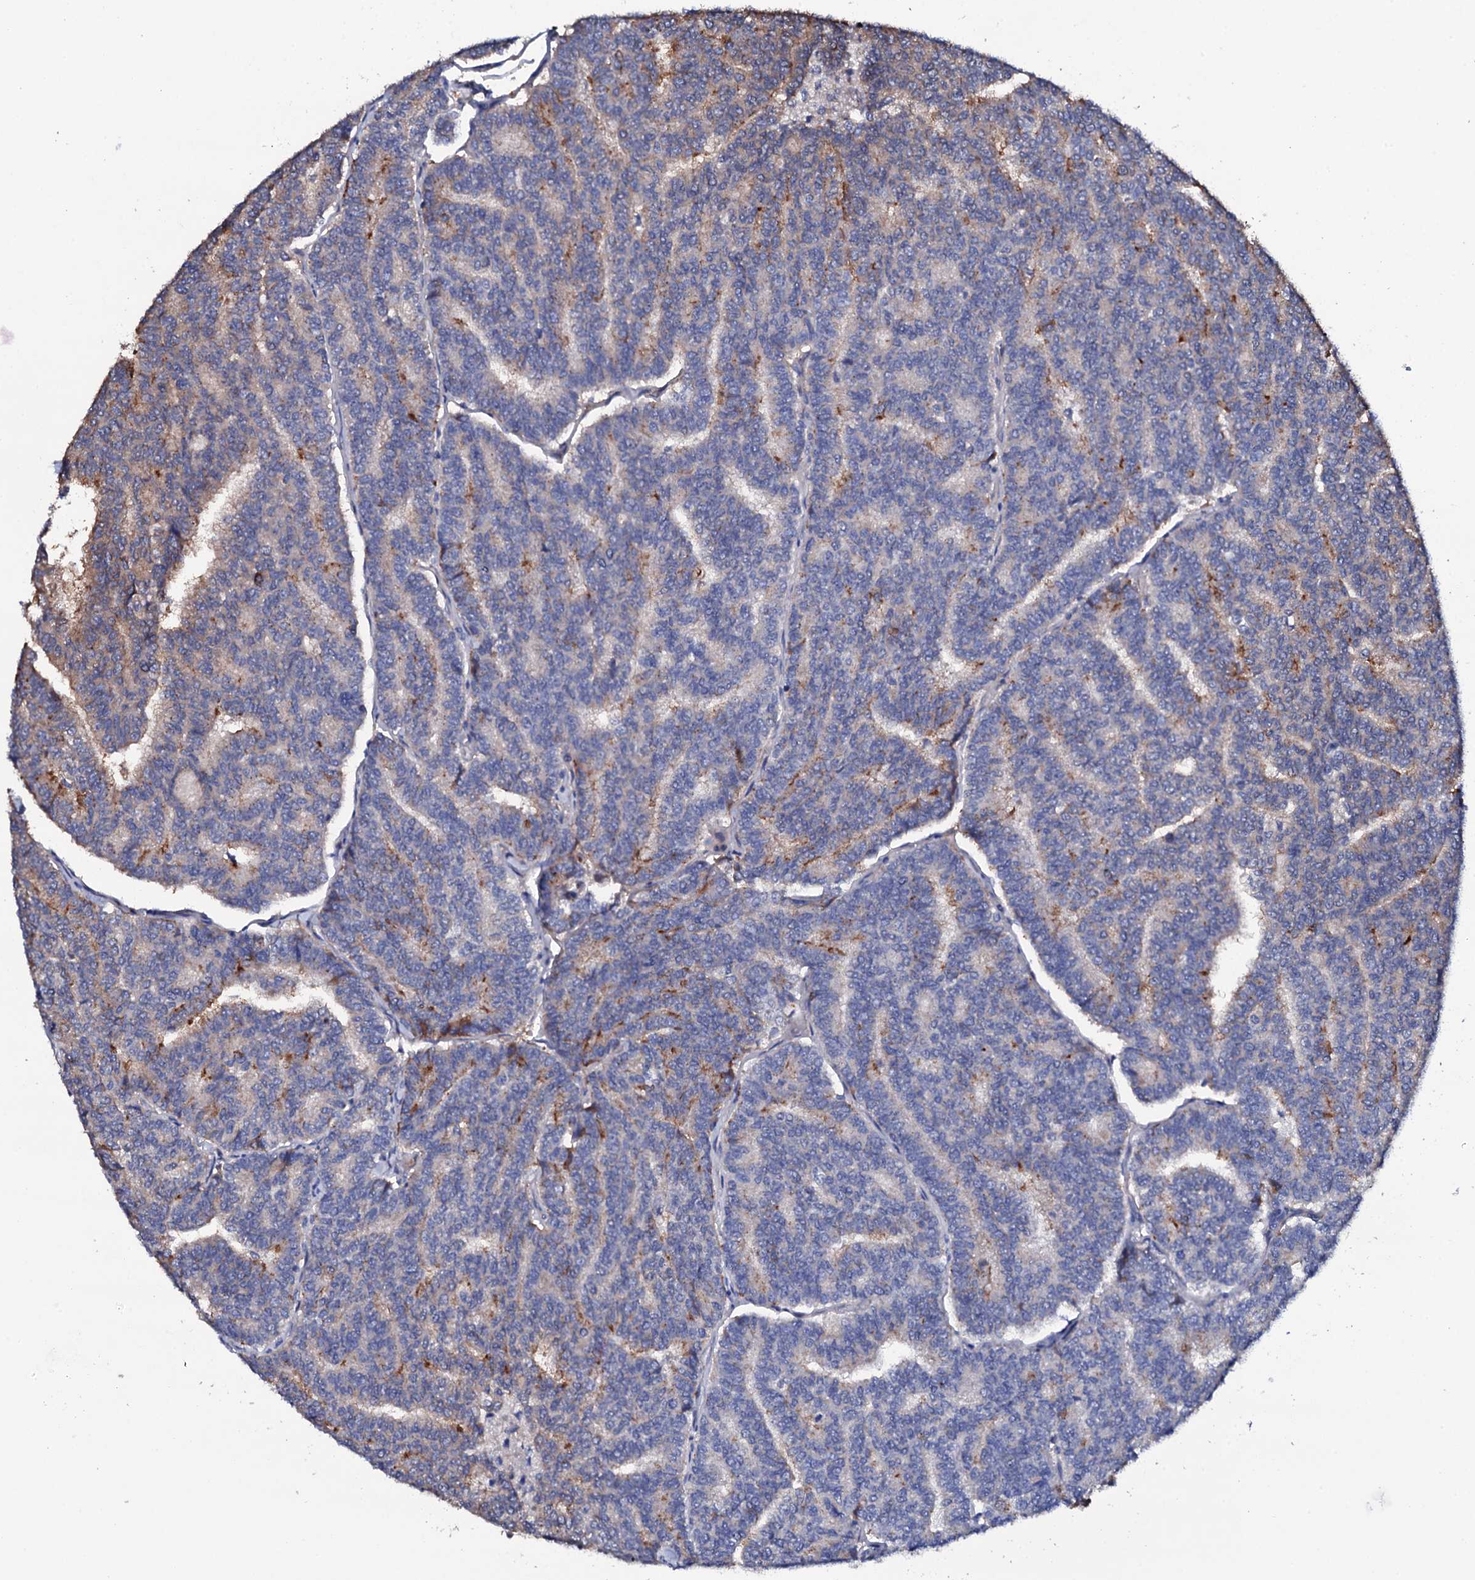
{"staining": {"intensity": "negative", "quantity": "none", "location": "none"}, "tissue": "thyroid cancer", "cell_type": "Tumor cells", "image_type": "cancer", "snomed": [{"axis": "morphology", "description": "Papillary adenocarcinoma, NOS"}, {"axis": "topography", "description": "Thyroid gland"}], "caption": "Tumor cells are negative for protein expression in human papillary adenocarcinoma (thyroid).", "gene": "TCAF2", "patient": {"sex": "female", "age": 35}}